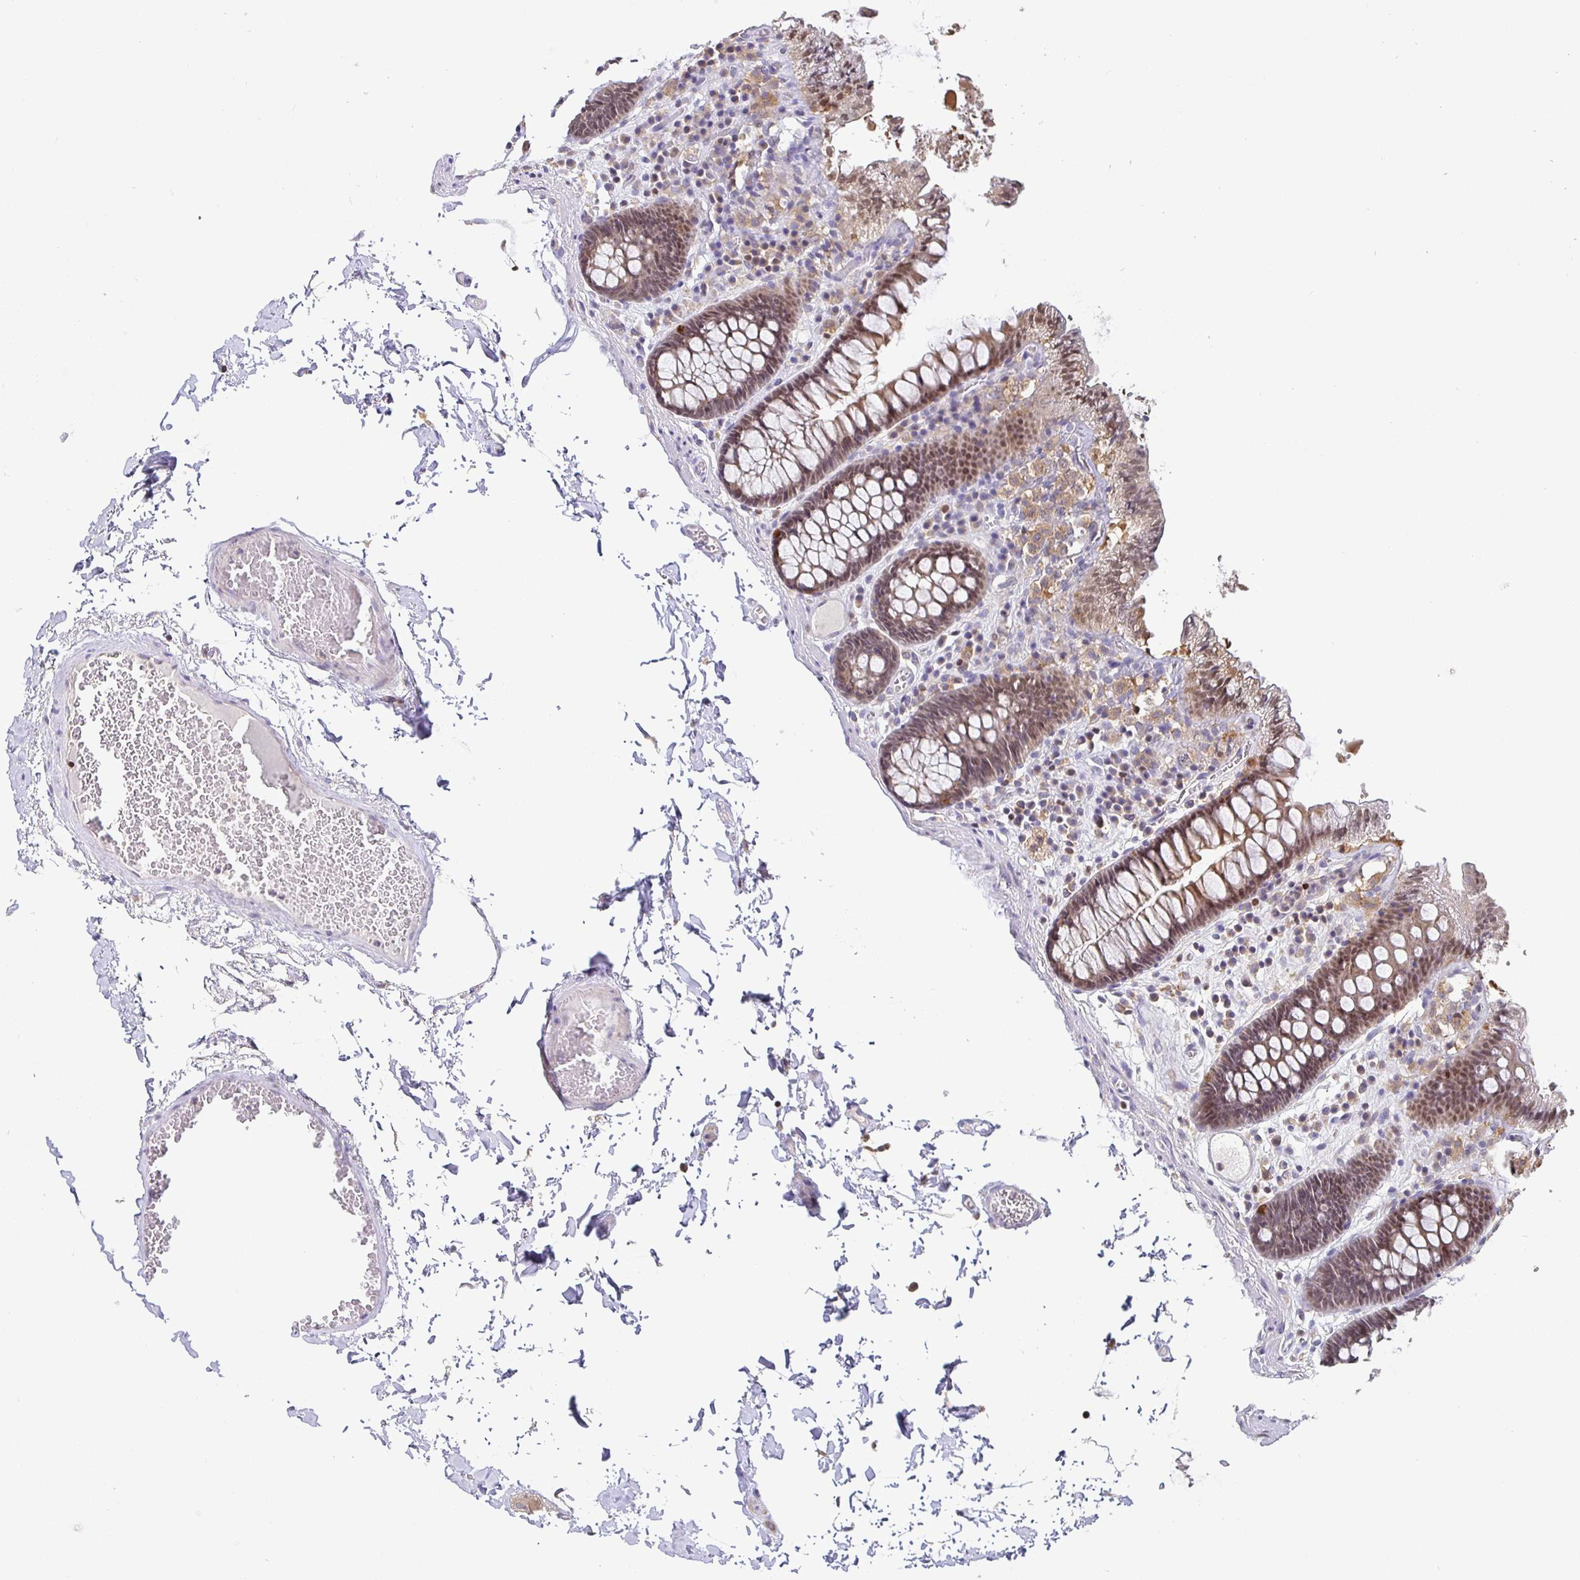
{"staining": {"intensity": "negative", "quantity": "none", "location": "none"}, "tissue": "colon", "cell_type": "Endothelial cells", "image_type": "normal", "snomed": [{"axis": "morphology", "description": "Normal tissue, NOS"}, {"axis": "topography", "description": "Colon"}, {"axis": "topography", "description": "Peripheral nerve tissue"}], "caption": "An image of human colon is negative for staining in endothelial cells.", "gene": "SATB1", "patient": {"sex": "male", "age": 84}}